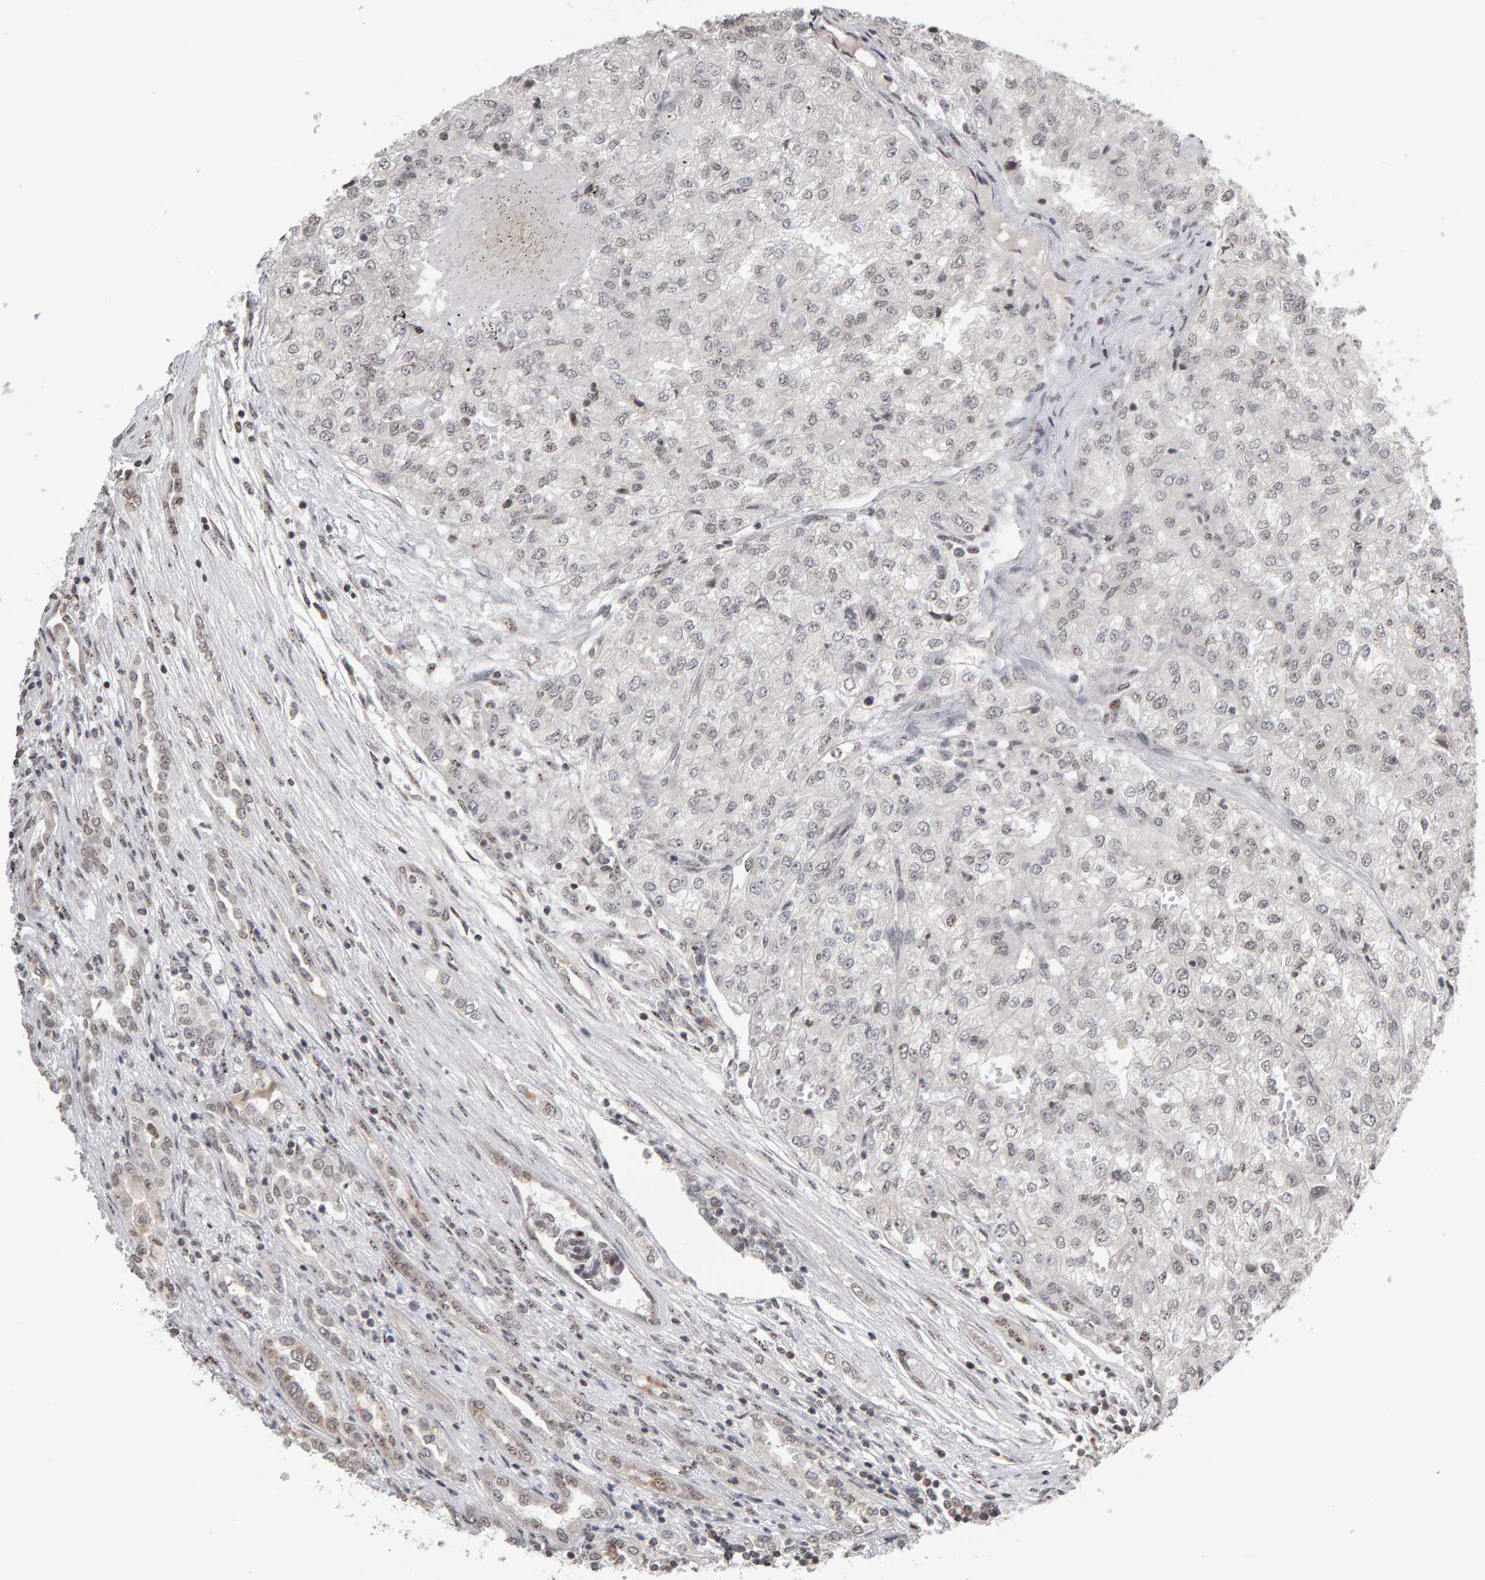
{"staining": {"intensity": "negative", "quantity": "none", "location": "none"}, "tissue": "renal cancer", "cell_type": "Tumor cells", "image_type": "cancer", "snomed": [{"axis": "morphology", "description": "Adenocarcinoma, NOS"}, {"axis": "topography", "description": "Kidney"}], "caption": "IHC micrograph of human renal cancer stained for a protein (brown), which displays no expression in tumor cells.", "gene": "TRAM1", "patient": {"sex": "female", "age": 54}}